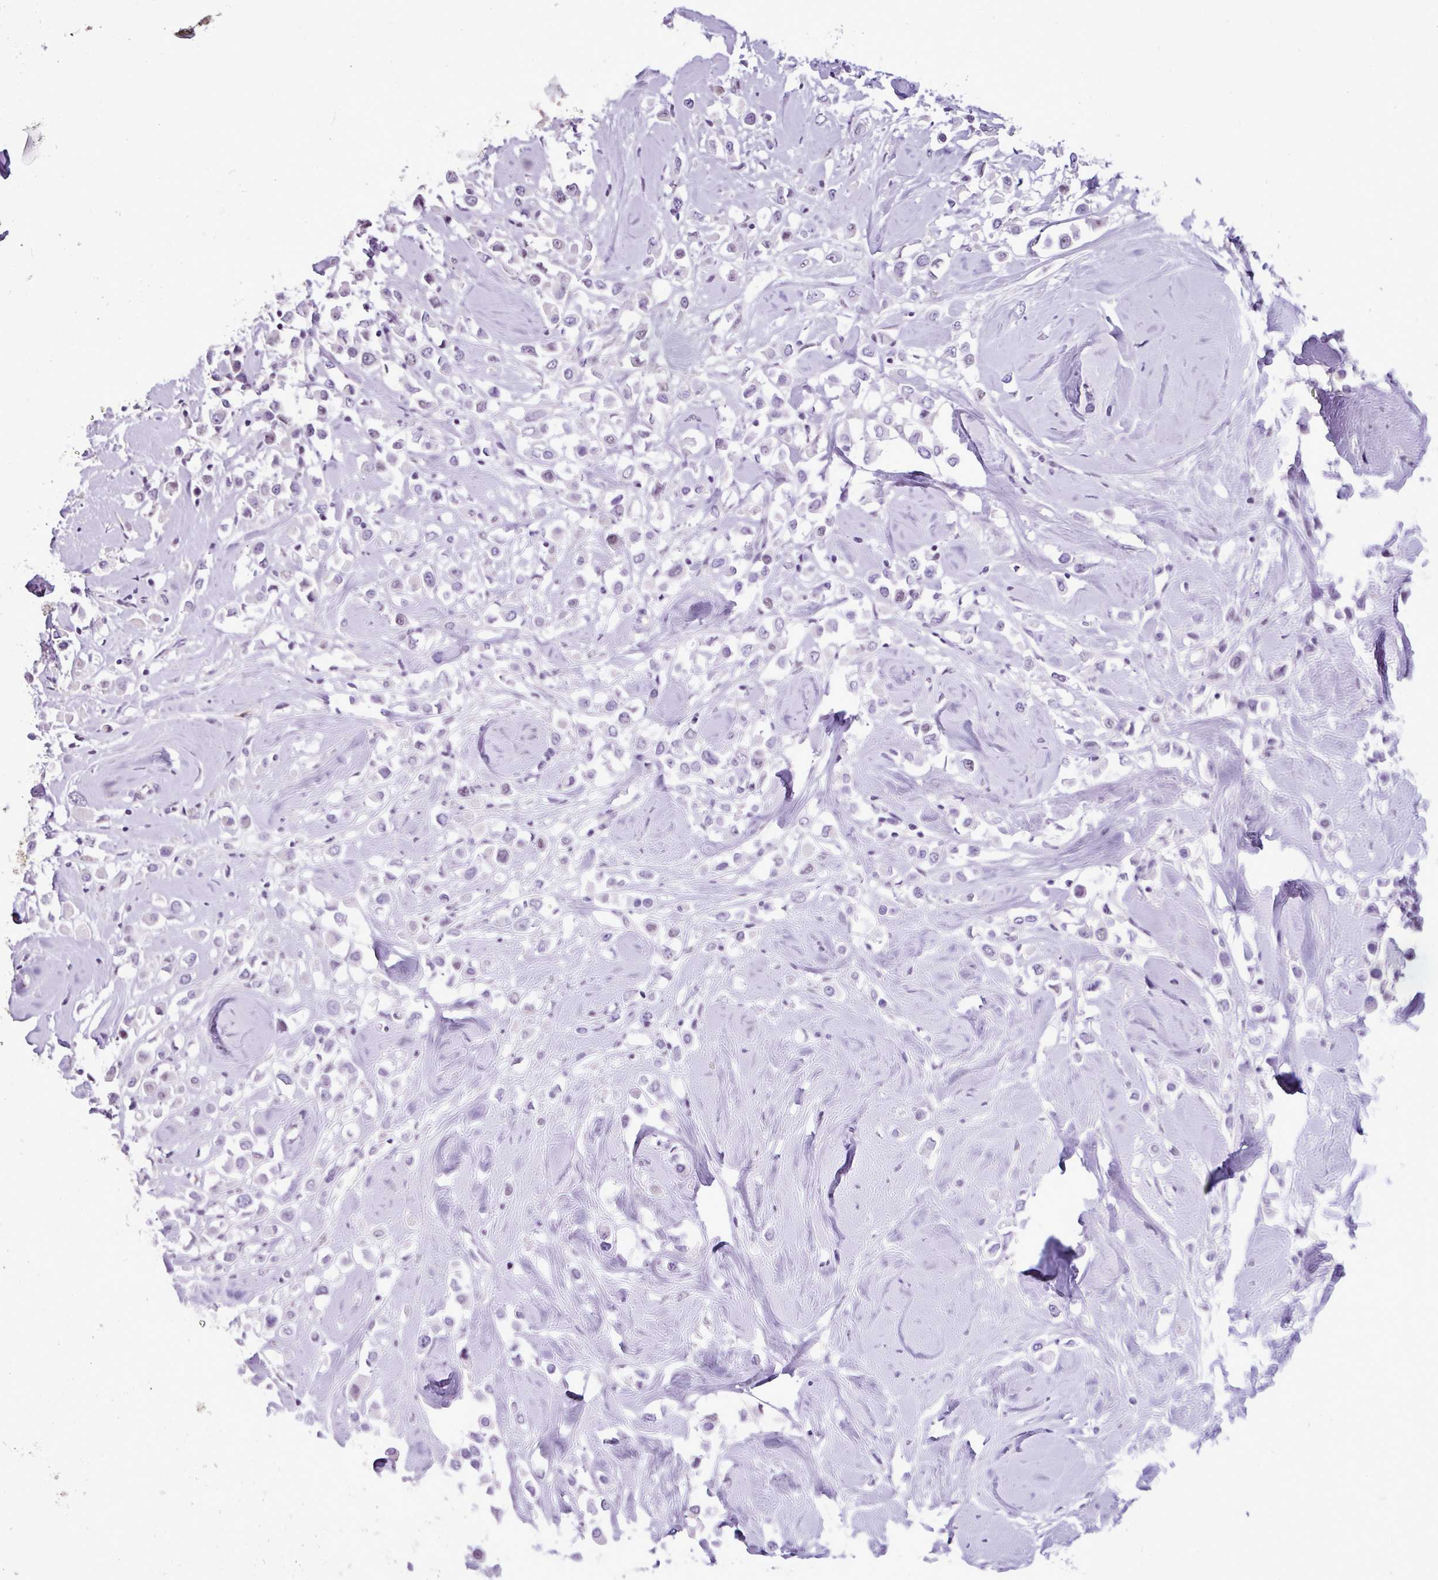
{"staining": {"intensity": "negative", "quantity": "none", "location": "none"}, "tissue": "breast cancer", "cell_type": "Tumor cells", "image_type": "cancer", "snomed": [{"axis": "morphology", "description": "Duct carcinoma"}, {"axis": "topography", "description": "Breast"}], "caption": "Intraductal carcinoma (breast) was stained to show a protein in brown. There is no significant positivity in tumor cells.", "gene": "UTP18", "patient": {"sex": "female", "age": 61}}